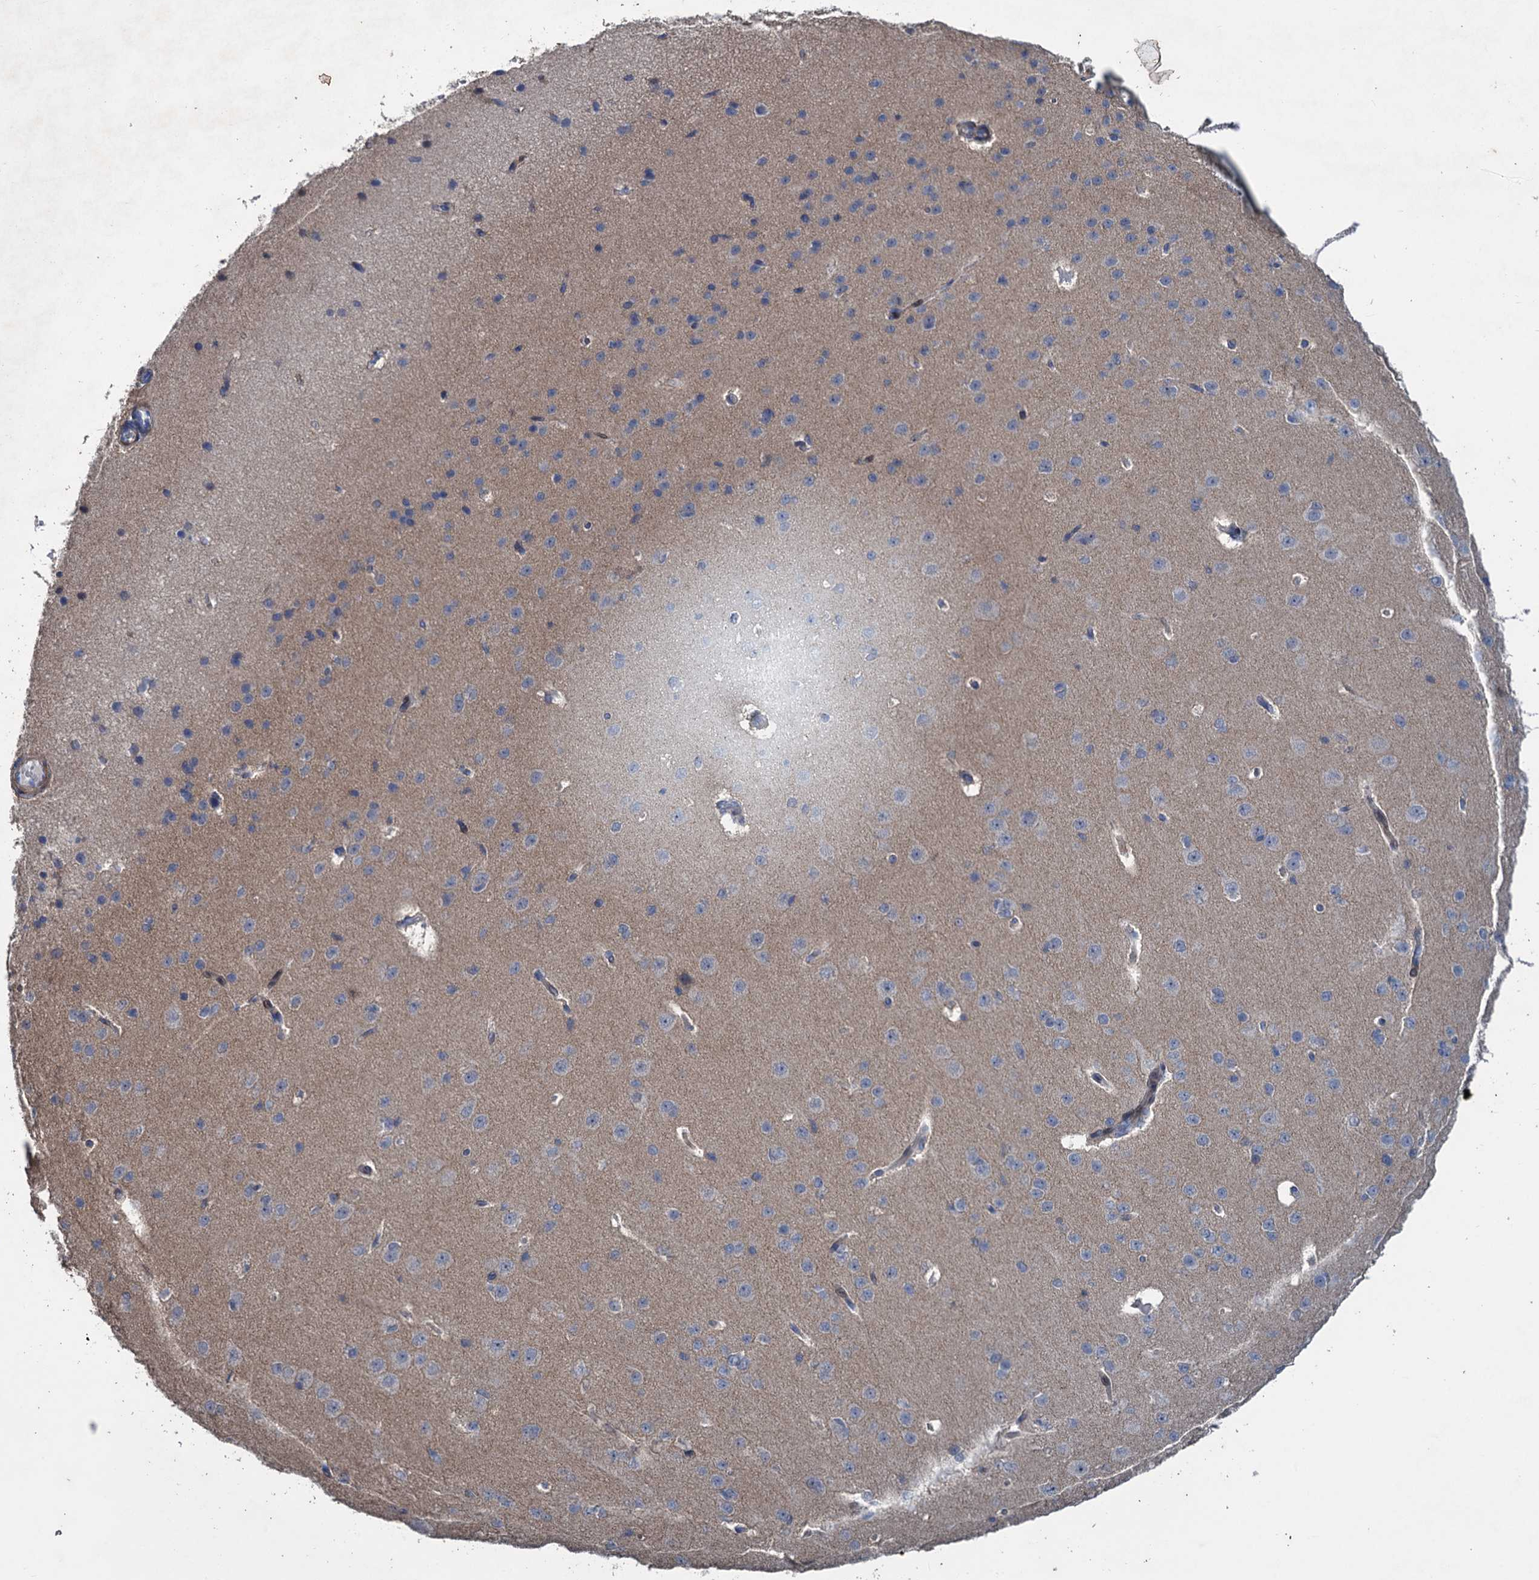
{"staining": {"intensity": "negative", "quantity": "none", "location": "none"}, "tissue": "cerebral cortex", "cell_type": "Endothelial cells", "image_type": "normal", "snomed": [{"axis": "morphology", "description": "Normal tissue, NOS"}, {"axis": "morphology", "description": "Developmental malformation"}, {"axis": "topography", "description": "Cerebral cortex"}], "caption": "Endothelial cells show no significant expression in normal cerebral cortex. The staining was performed using DAB (3,3'-diaminobenzidine) to visualize the protein expression in brown, while the nuclei were stained in blue with hematoxylin (Magnification: 20x).", "gene": "ESYT3", "patient": {"sex": "female", "age": 30}}